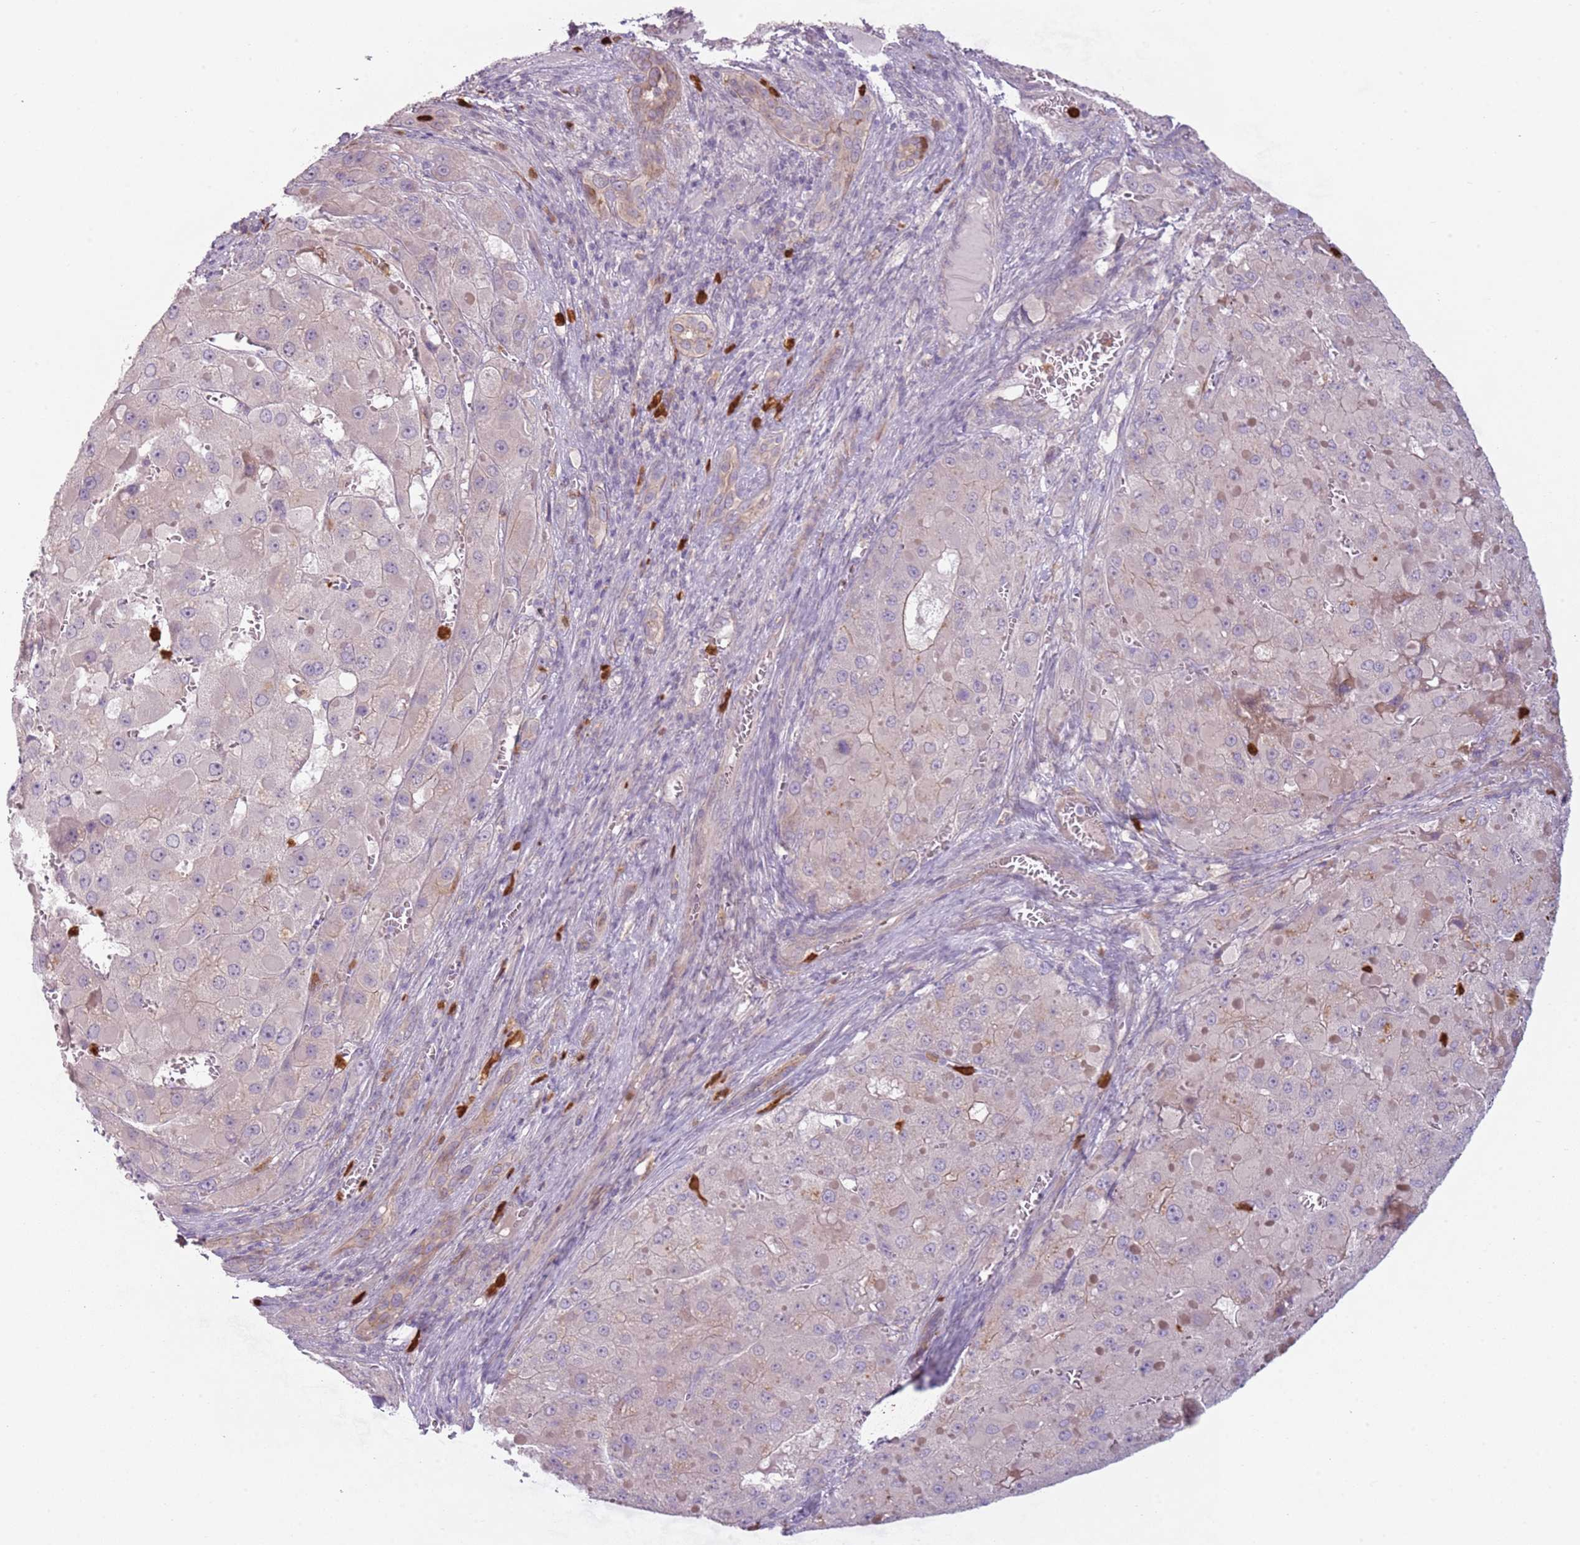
{"staining": {"intensity": "negative", "quantity": "none", "location": "none"}, "tissue": "liver cancer", "cell_type": "Tumor cells", "image_type": "cancer", "snomed": [{"axis": "morphology", "description": "Carcinoma, Hepatocellular, NOS"}, {"axis": "topography", "description": "Liver"}], "caption": "DAB immunohistochemical staining of liver hepatocellular carcinoma exhibits no significant positivity in tumor cells.", "gene": "SPAG4", "patient": {"sex": "female", "age": 73}}